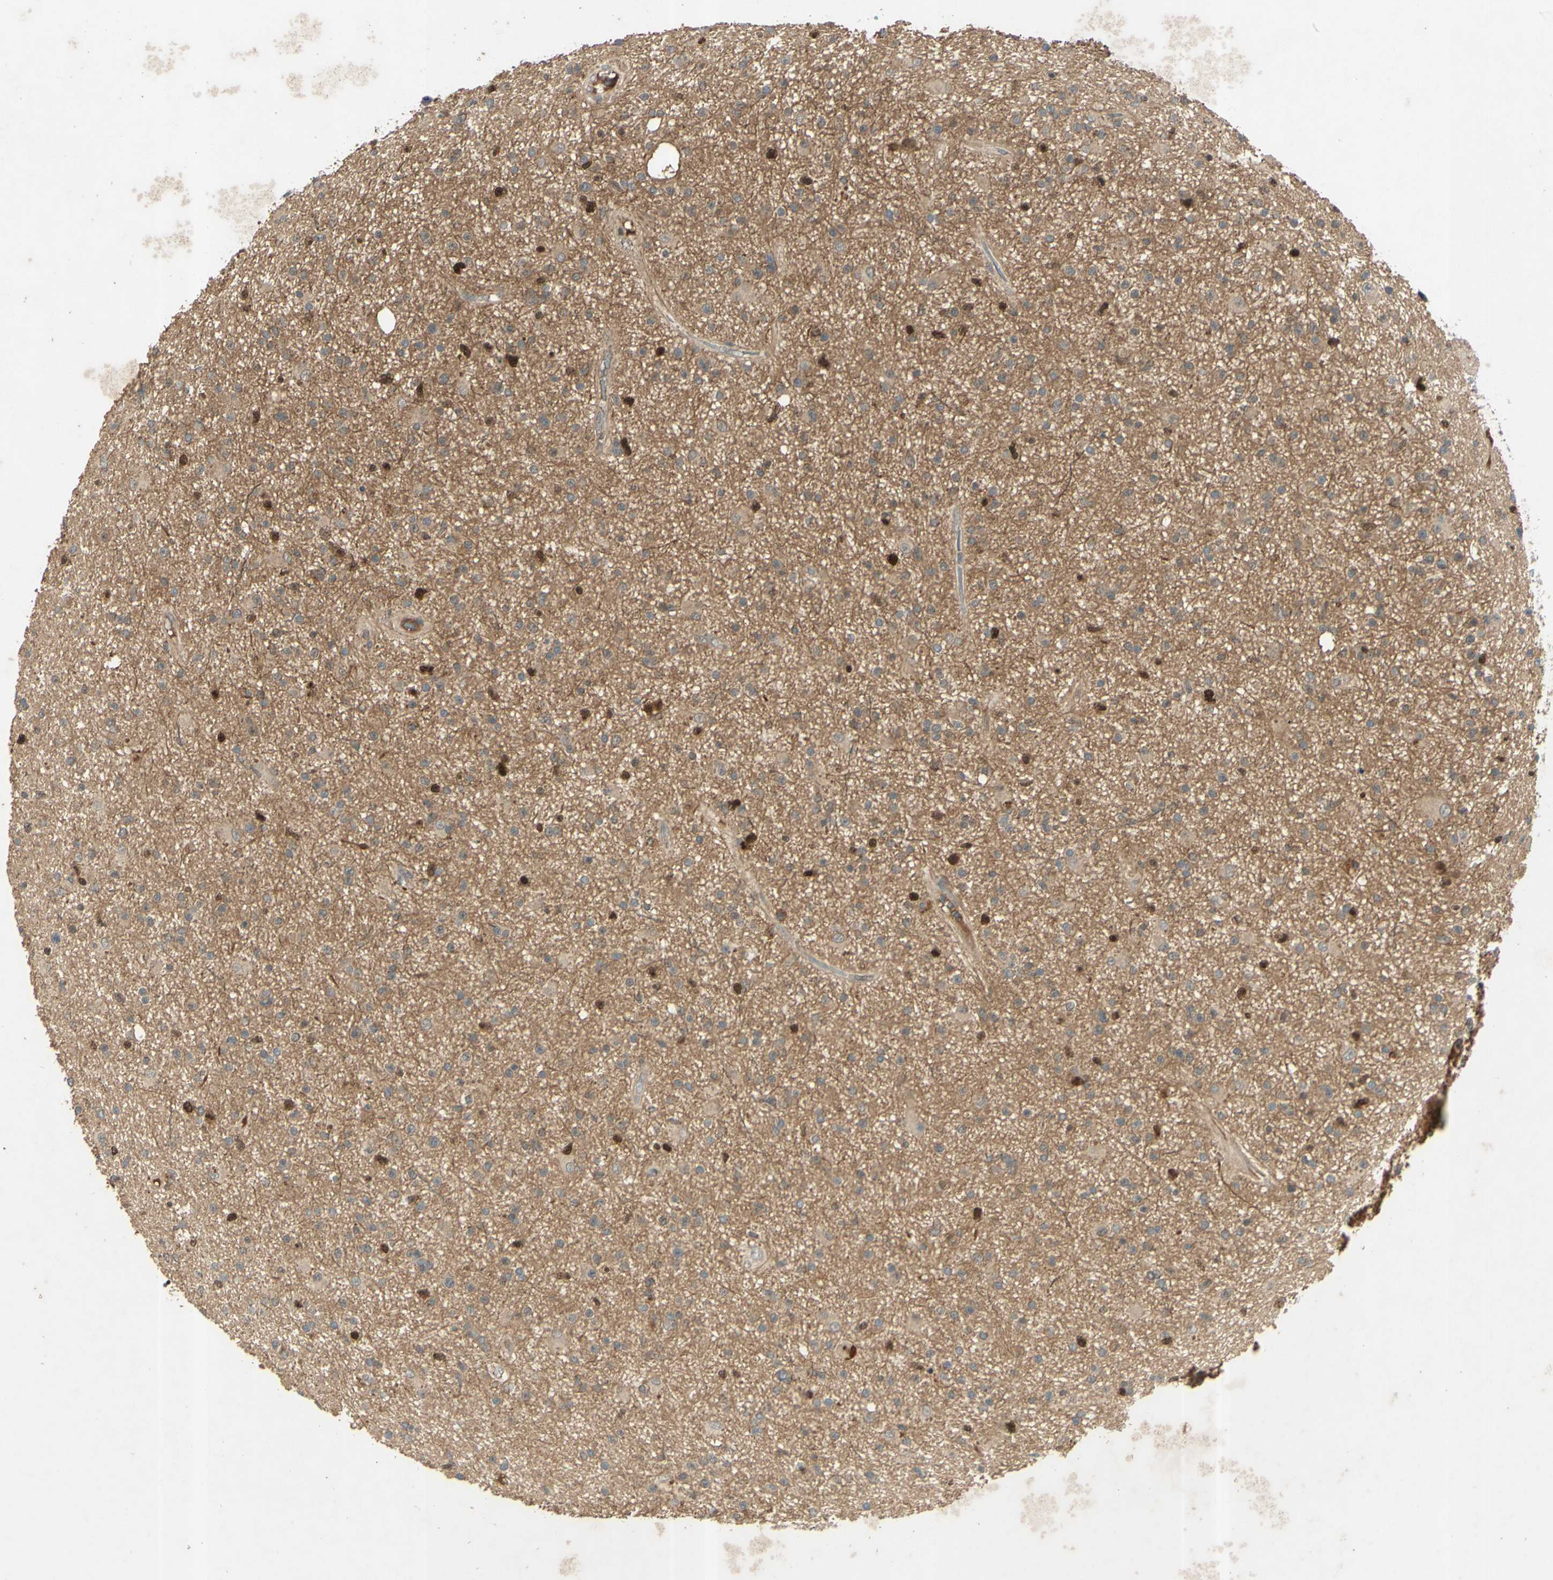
{"staining": {"intensity": "strong", "quantity": "<25%", "location": "nuclear"}, "tissue": "glioma", "cell_type": "Tumor cells", "image_type": "cancer", "snomed": [{"axis": "morphology", "description": "Glioma, malignant, High grade"}, {"axis": "topography", "description": "Brain"}], "caption": "This photomicrograph displays immunohistochemistry (IHC) staining of malignant high-grade glioma, with medium strong nuclear staining in about <25% of tumor cells.", "gene": "RAD18", "patient": {"sex": "male", "age": 33}}